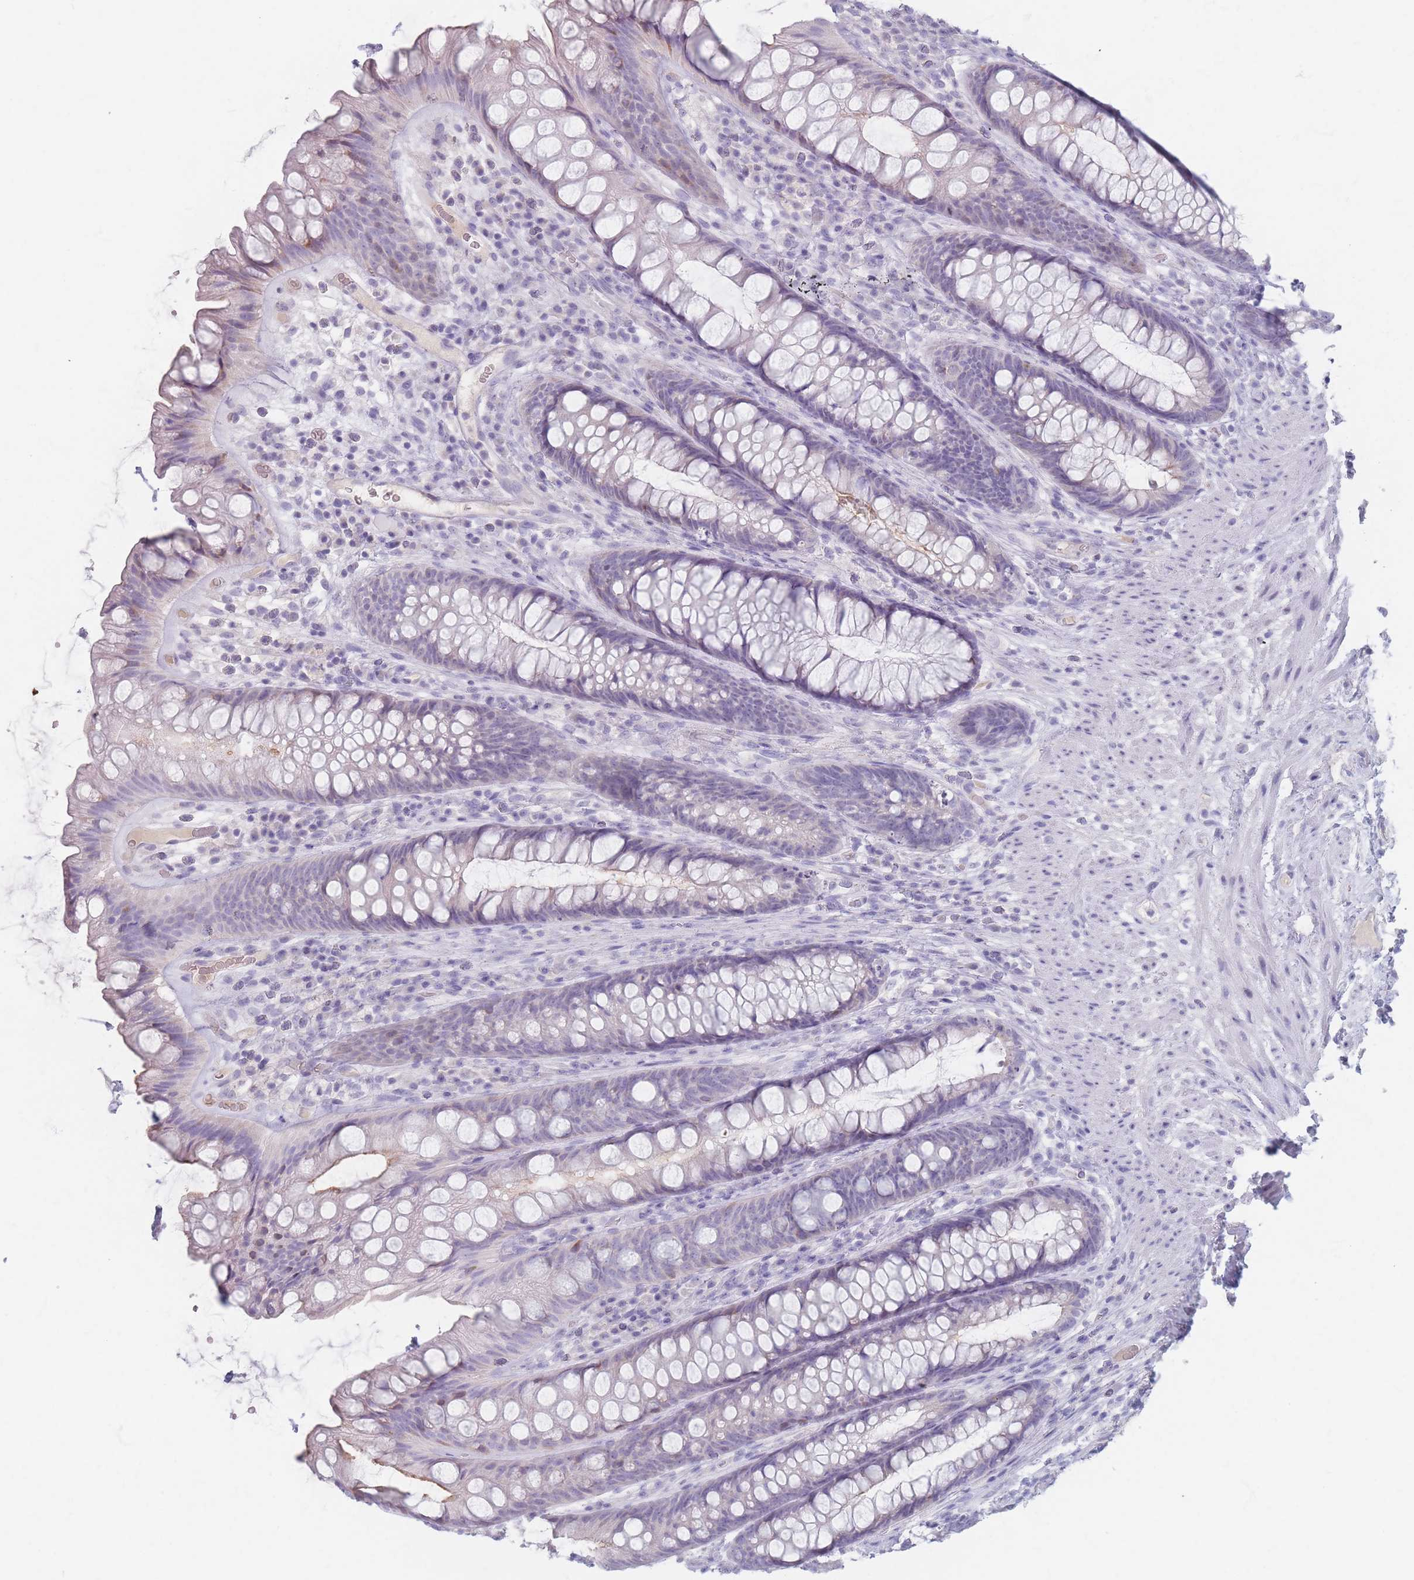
{"staining": {"intensity": "negative", "quantity": "none", "location": "none"}, "tissue": "rectum", "cell_type": "Glandular cells", "image_type": "normal", "snomed": [{"axis": "morphology", "description": "Normal tissue, NOS"}, {"axis": "topography", "description": "Rectum"}], "caption": "Glandular cells are negative for brown protein staining in normal rectum. Nuclei are stained in blue.", "gene": "PIGM", "patient": {"sex": "male", "age": 74}}